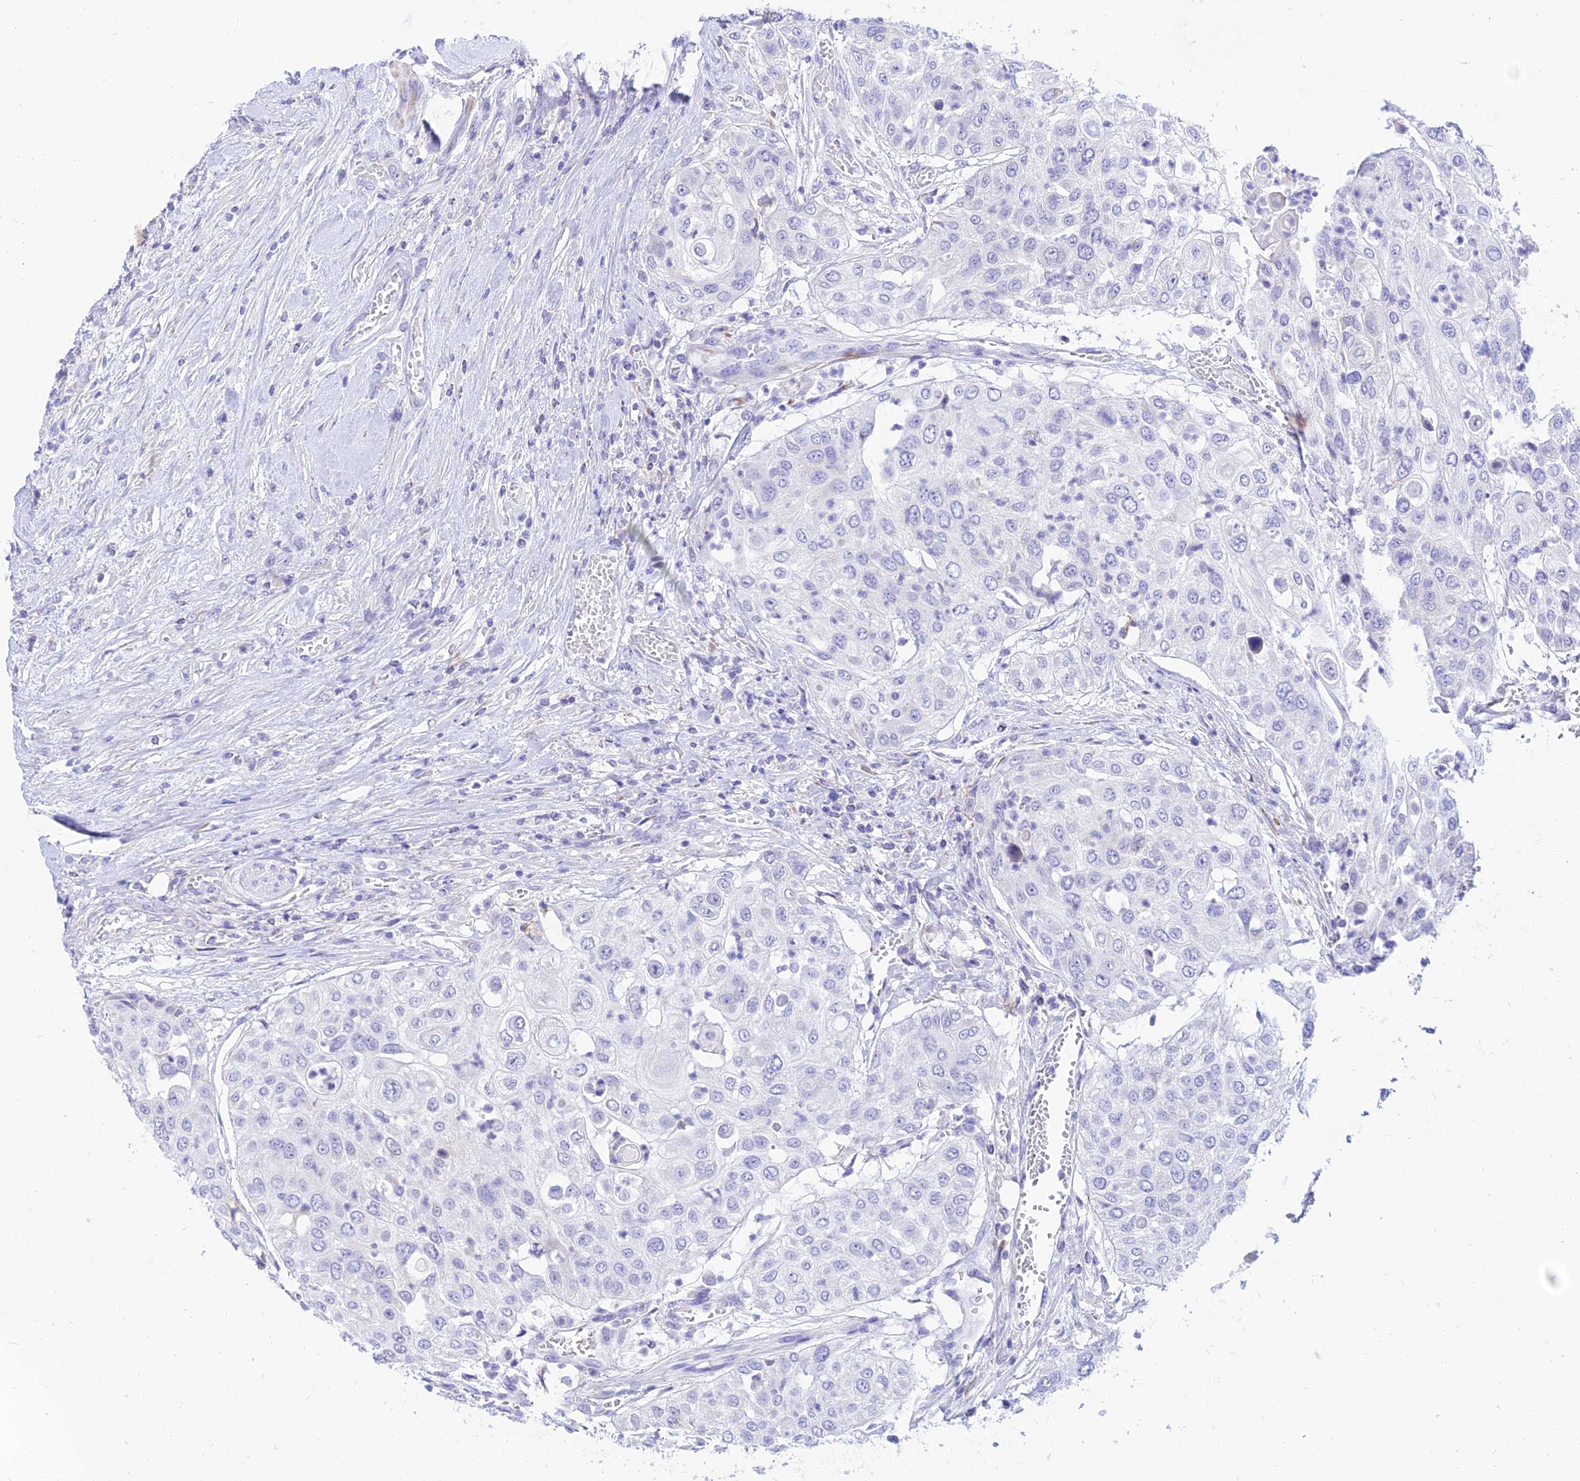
{"staining": {"intensity": "negative", "quantity": "none", "location": "none"}, "tissue": "urothelial cancer", "cell_type": "Tumor cells", "image_type": "cancer", "snomed": [{"axis": "morphology", "description": "Urothelial carcinoma, High grade"}, {"axis": "topography", "description": "Urinary bladder"}], "caption": "Tumor cells are negative for protein expression in human urothelial carcinoma (high-grade).", "gene": "PKN3", "patient": {"sex": "female", "age": 79}}